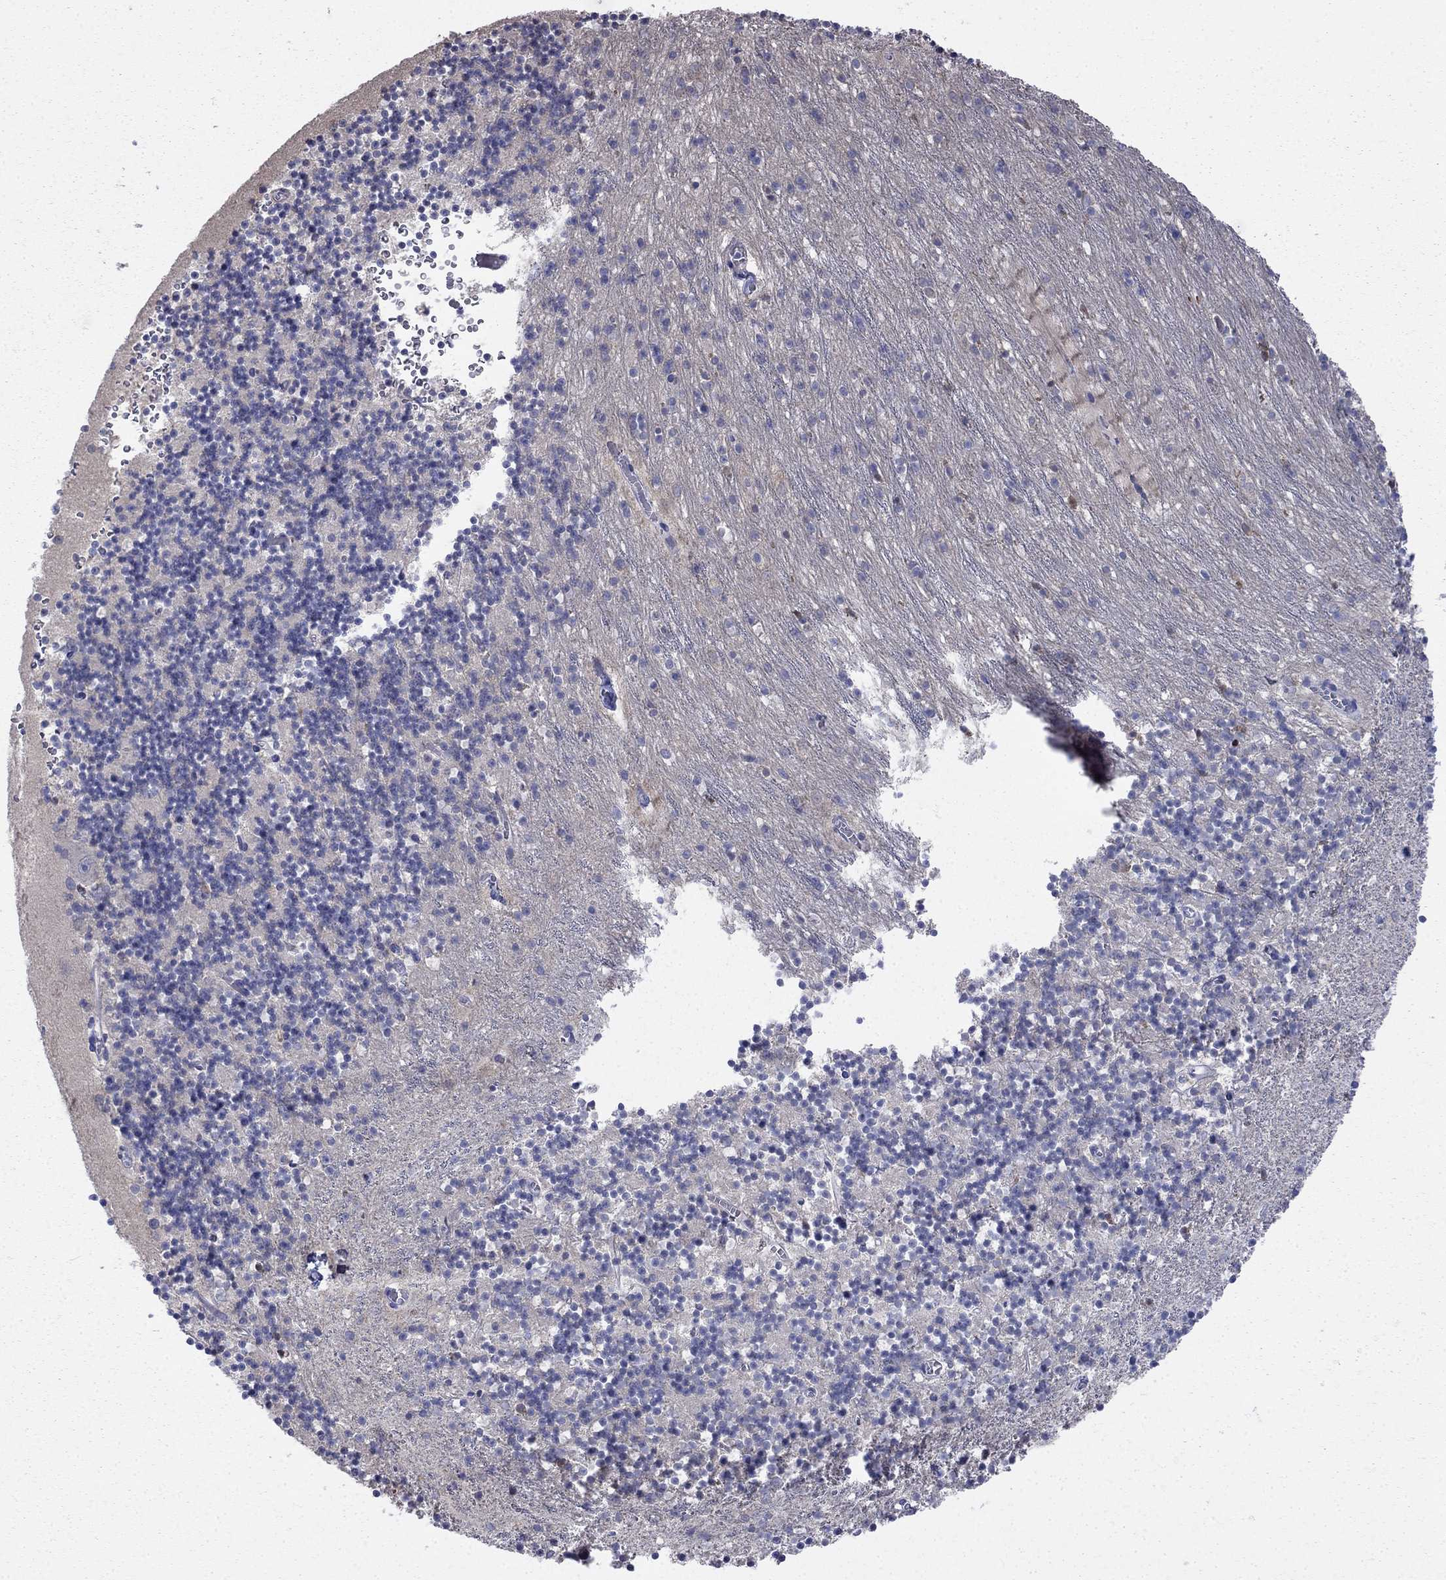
{"staining": {"intensity": "negative", "quantity": "none", "location": "none"}, "tissue": "cerebellum", "cell_type": "Cells in granular layer", "image_type": "normal", "snomed": [{"axis": "morphology", "description": "Normal tissue, NOS"}, {"axis": "topography", "description": "Cerebellum"}], "caption": "This photomicrograph is of benign cerebellum stained with immunohistochemistry to label a protein in brown with the nuclei are counter-stained blue. There is no expression in cells in granular layer.", "gene": "LONRF2", "patient": {"sex": "female", "age": 64}}